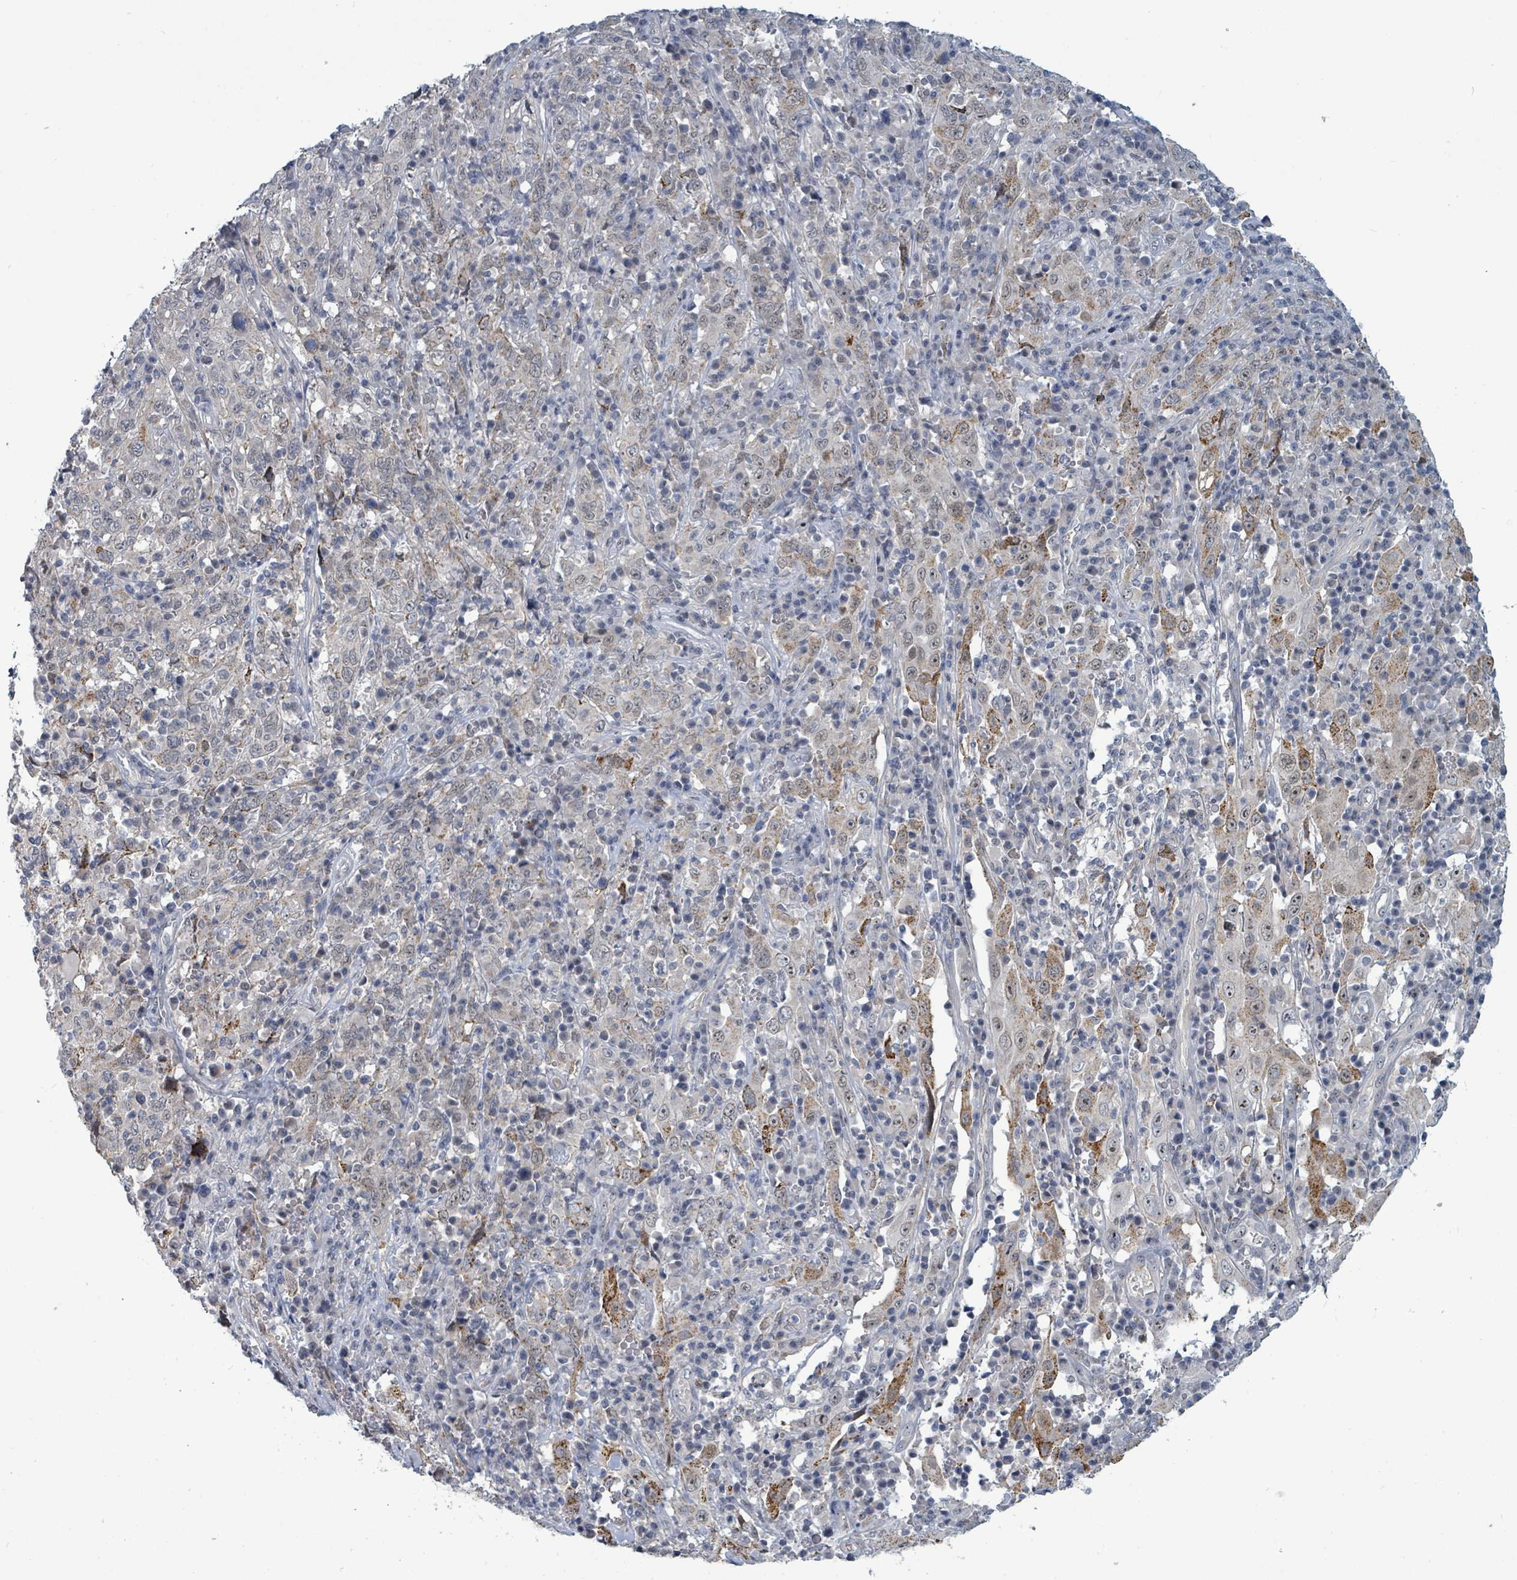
{"staining": {"intensity": "negative", "quantity": "none", "location": "none"}, "tissue": "cervical cancer", "cell_type": "Tumor cells", "image_type": "cancer", "snomed": [{"axis": "morphology", "description": "Squamous cell carcinoma, NOS"}, {"axis": "topography", "description": "Cervix"}], "caption": "There is no significant expression in tumor cells of cervical cancer. Nuclei are stained in blue.", "gene": "TRDMT1", "patient": {"sex": "female", "age": 46}}